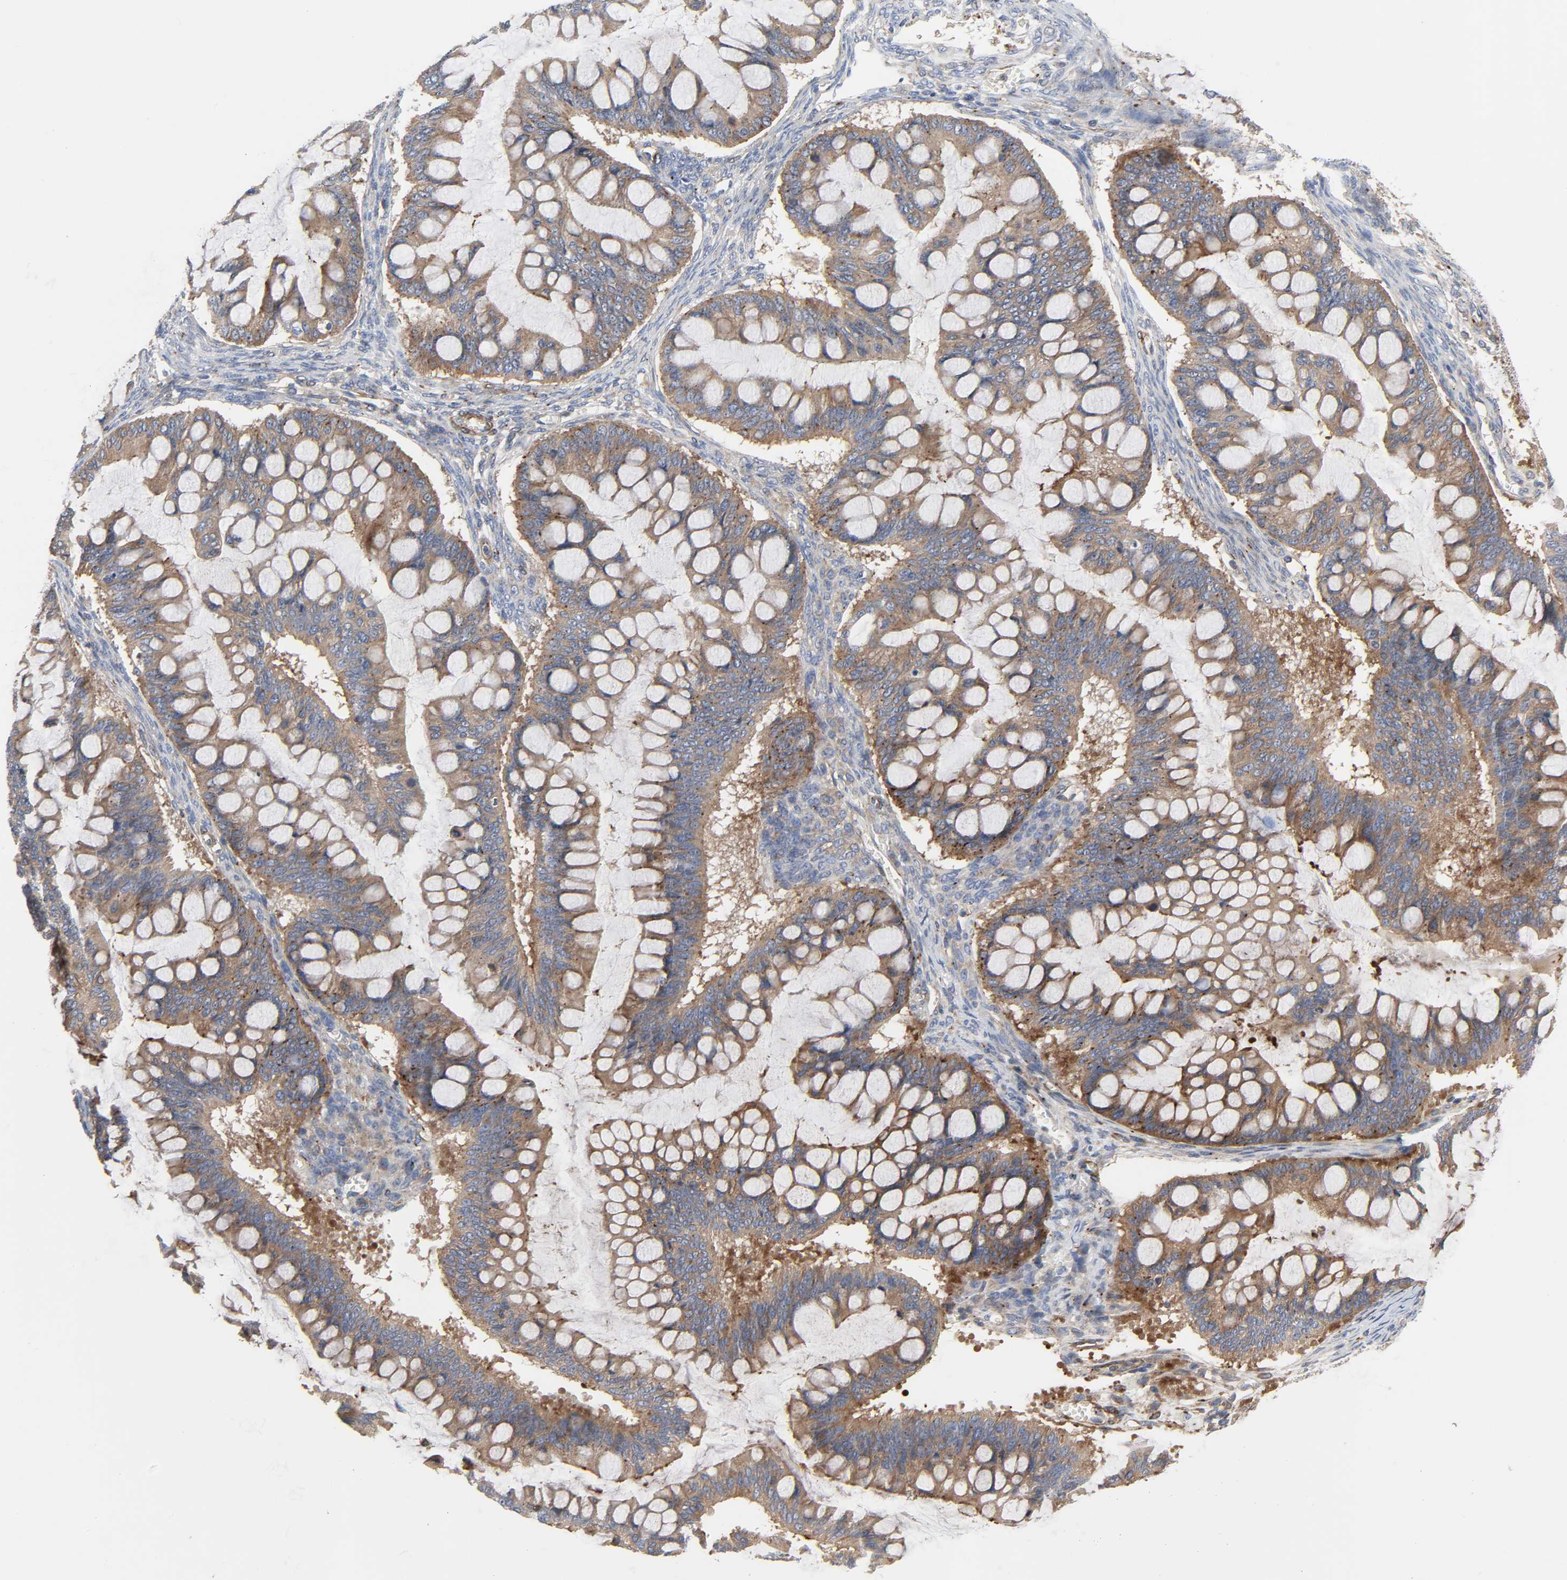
{"staining": {"intensity": "moderate", "quantity": ">75%", "location": "cytoplasmic/membranous"}, "tissue": "ovarian cancer", "cell_type": "Tumor cells", "image_type": "cancer", "snomed": [{"axis": "morphology", "description": "Cystadenocarcinoma, mucinous, NOS"}, {"axis": "topography", "description": "Ovary"}], "caption": "Moderate cytoplasmic/membranous positivity is present in approximately >75% of tumor cells in ovarian cancer.", "gene": "ARHGAP1", "patient": {"sex": "female", "age": 73}}